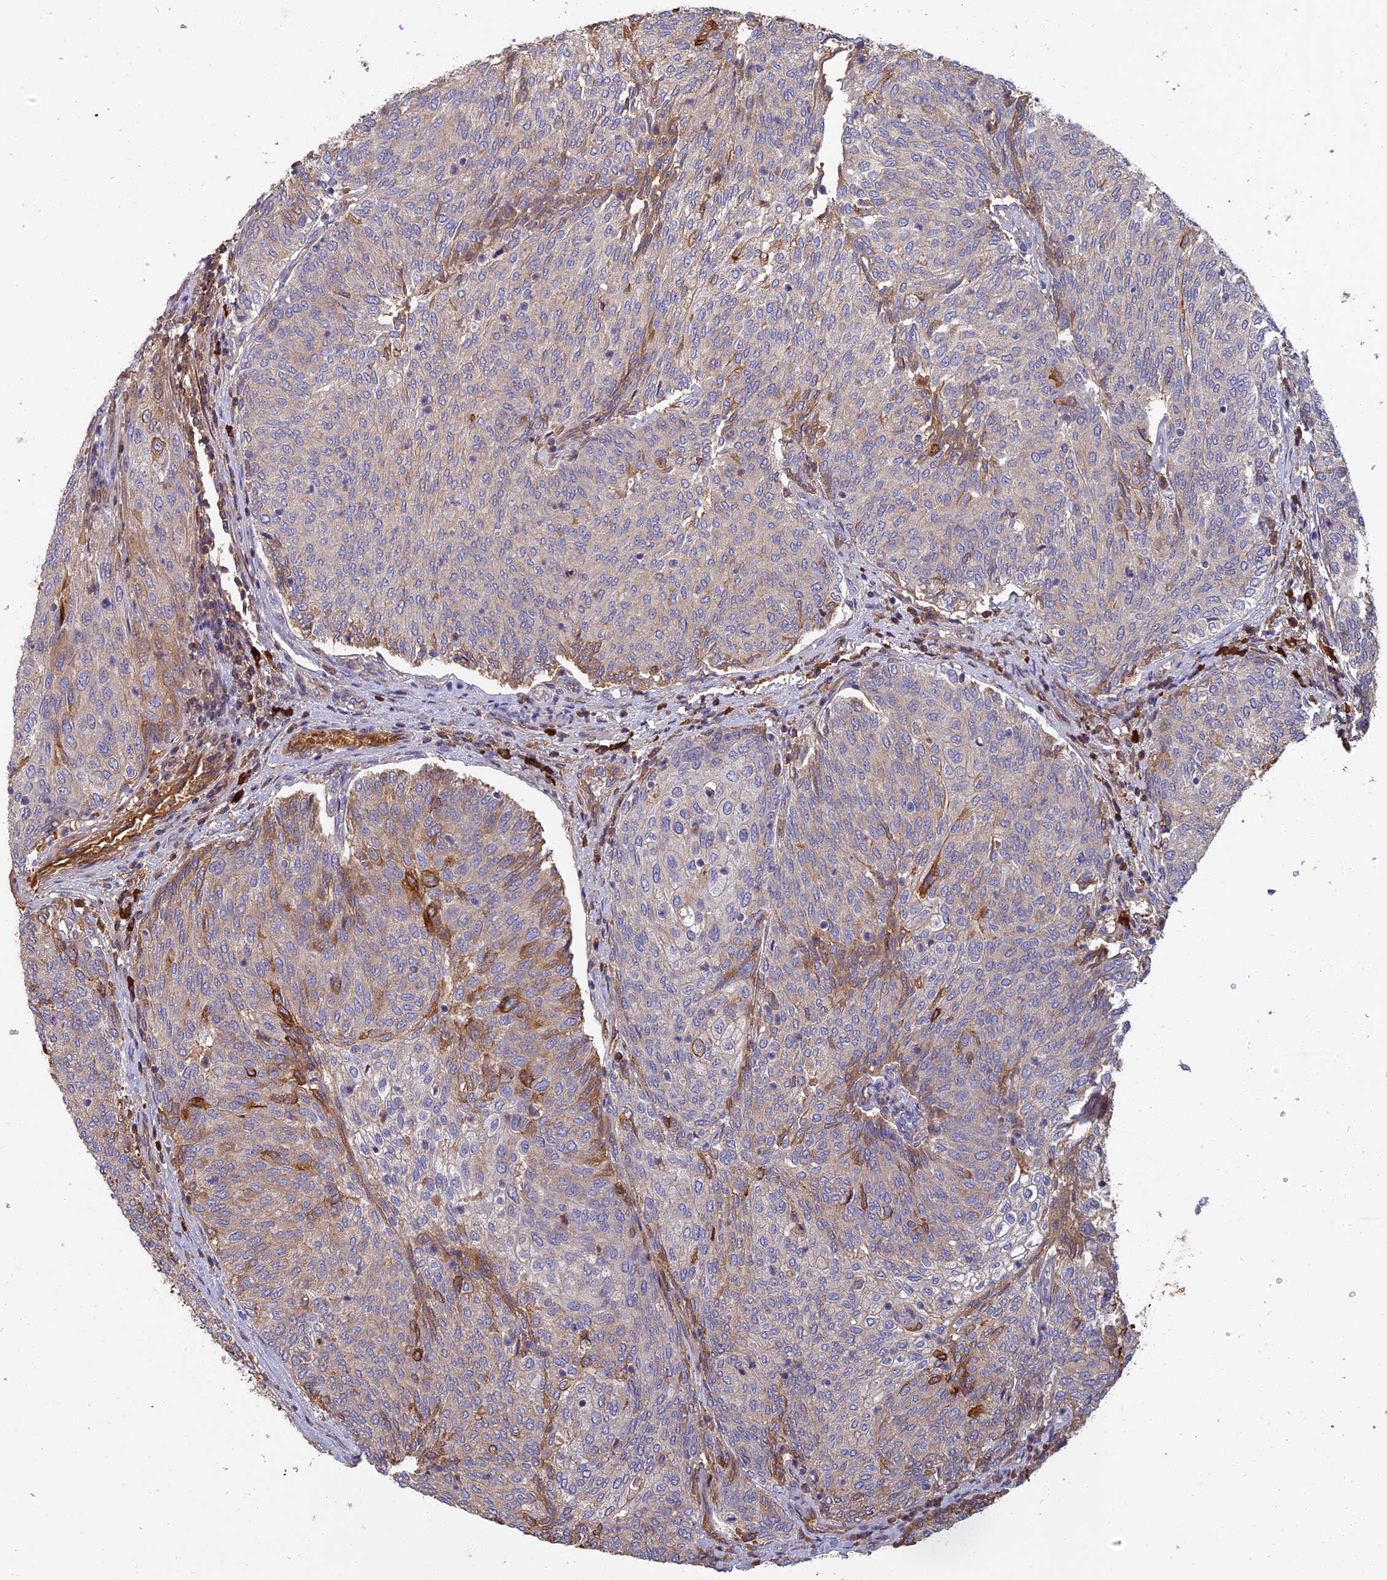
{"staining": {"intensity": "moderate", "quantity": "25%-75%", "location": "cytoplasmic/membranous"}, "tissue": "urothelial cancer", "cell_type": "Tumor cells", "image_type": "cancer", "snomed": [{"axis": "morphology", "description": "Urothelial carcinoma, High grade"}, {"axis": "topography", "description": "Urinary bladder"}], "caption": "This histopathology image exhibits immunohistochemistry staining of human urothelial cancer, with medium moderate cytoplasmic/membranous staining in approximately 25%-75% of tumor cells.", "gene": "ERMAP", "patient": {"sex": "female", "age": 79}}